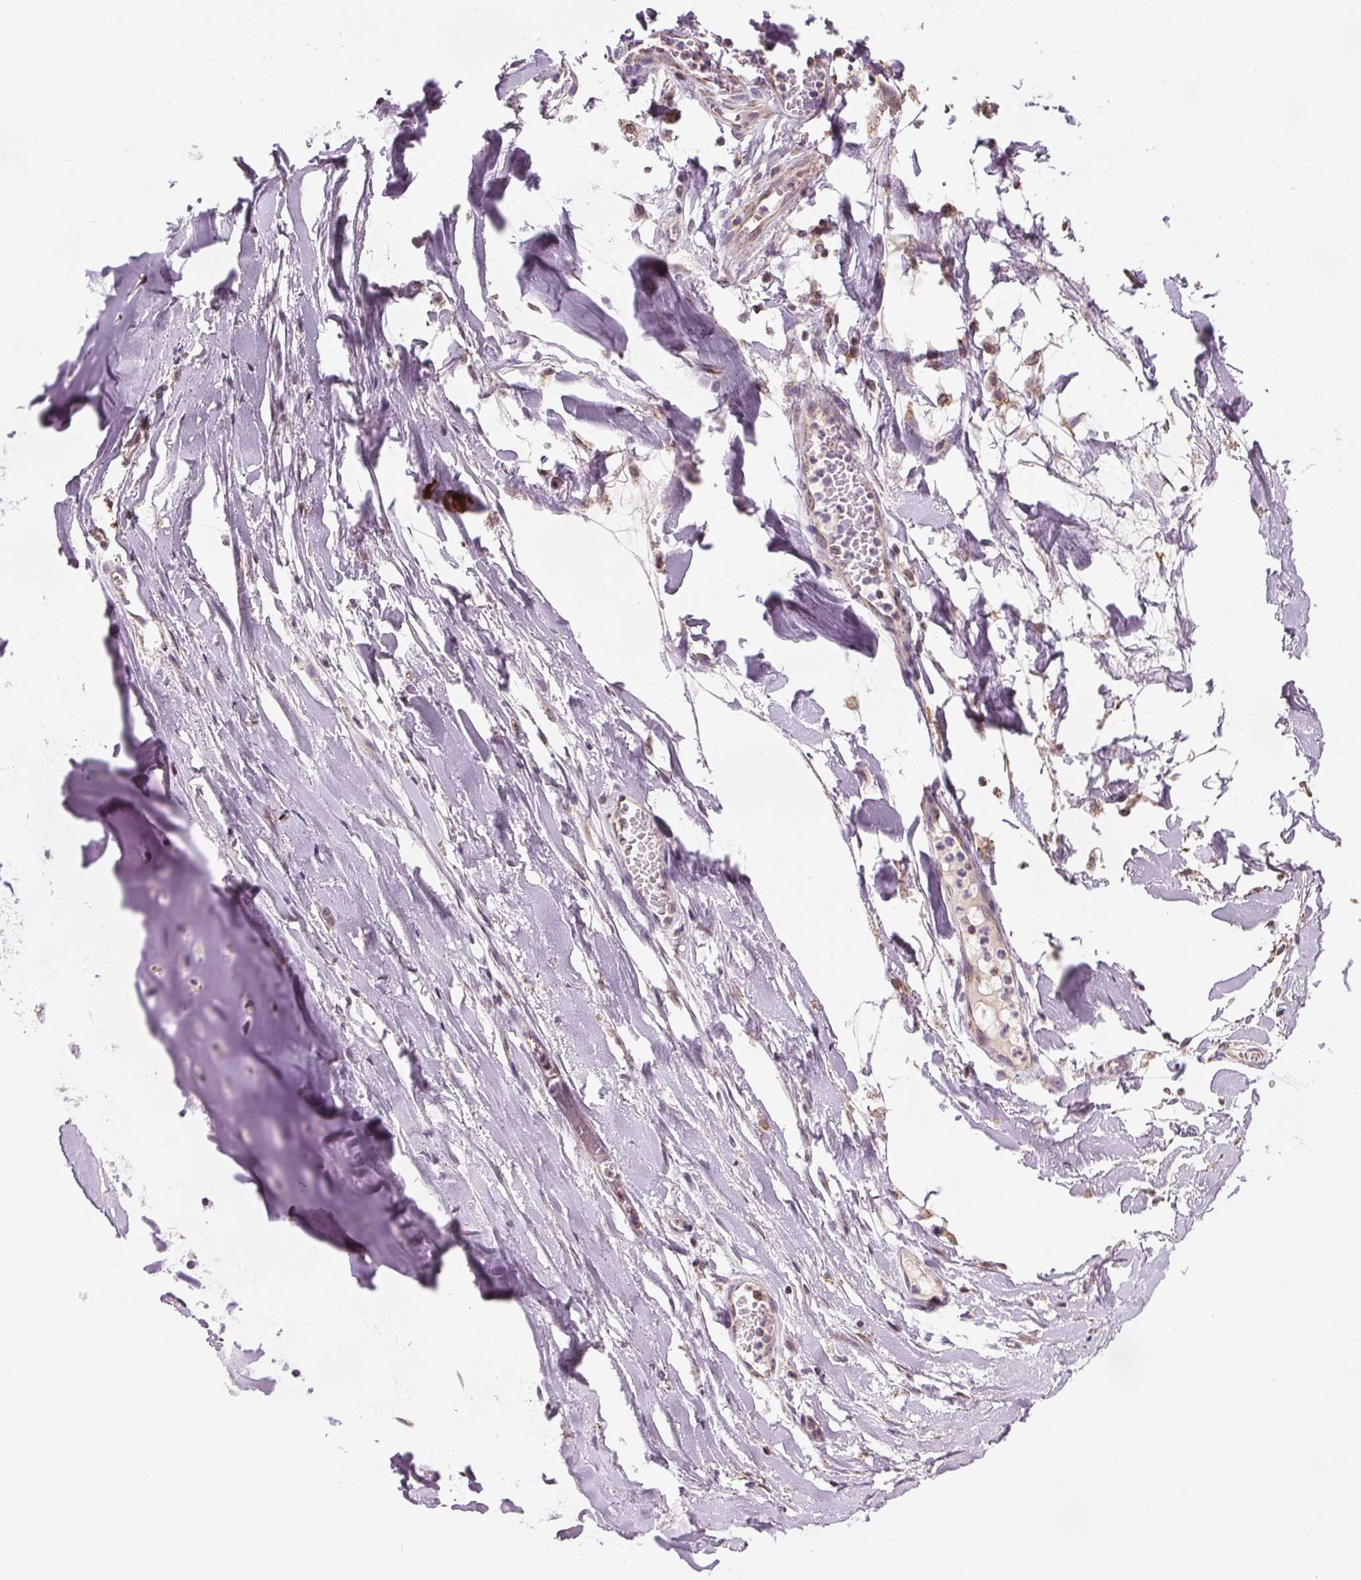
{"staining": {"intensity": "moderate", "quantity": ">75%", "location": "cytoplasmic/membranous"}, "tissue": "soft tissue", "cell_type": "Chondrocytes", "image_type": "normal", "snomed": [{"axis": "morphology", "description": "Normal tissue, NOS"}, {"axis": "topography", "description": "Cartilage tissue"}, {"axis": "topography", "description": "Nasopharynx"}, {"axis": "topography", "description": "Thyroid gland"}], "caption": "Normal soft tissue shows moderate cytoplasmic/membranous positivity in approximately >75% of chondrocytes.", "gene": "SUCLA2", "patient": {"sex": "male", "age": 63}}